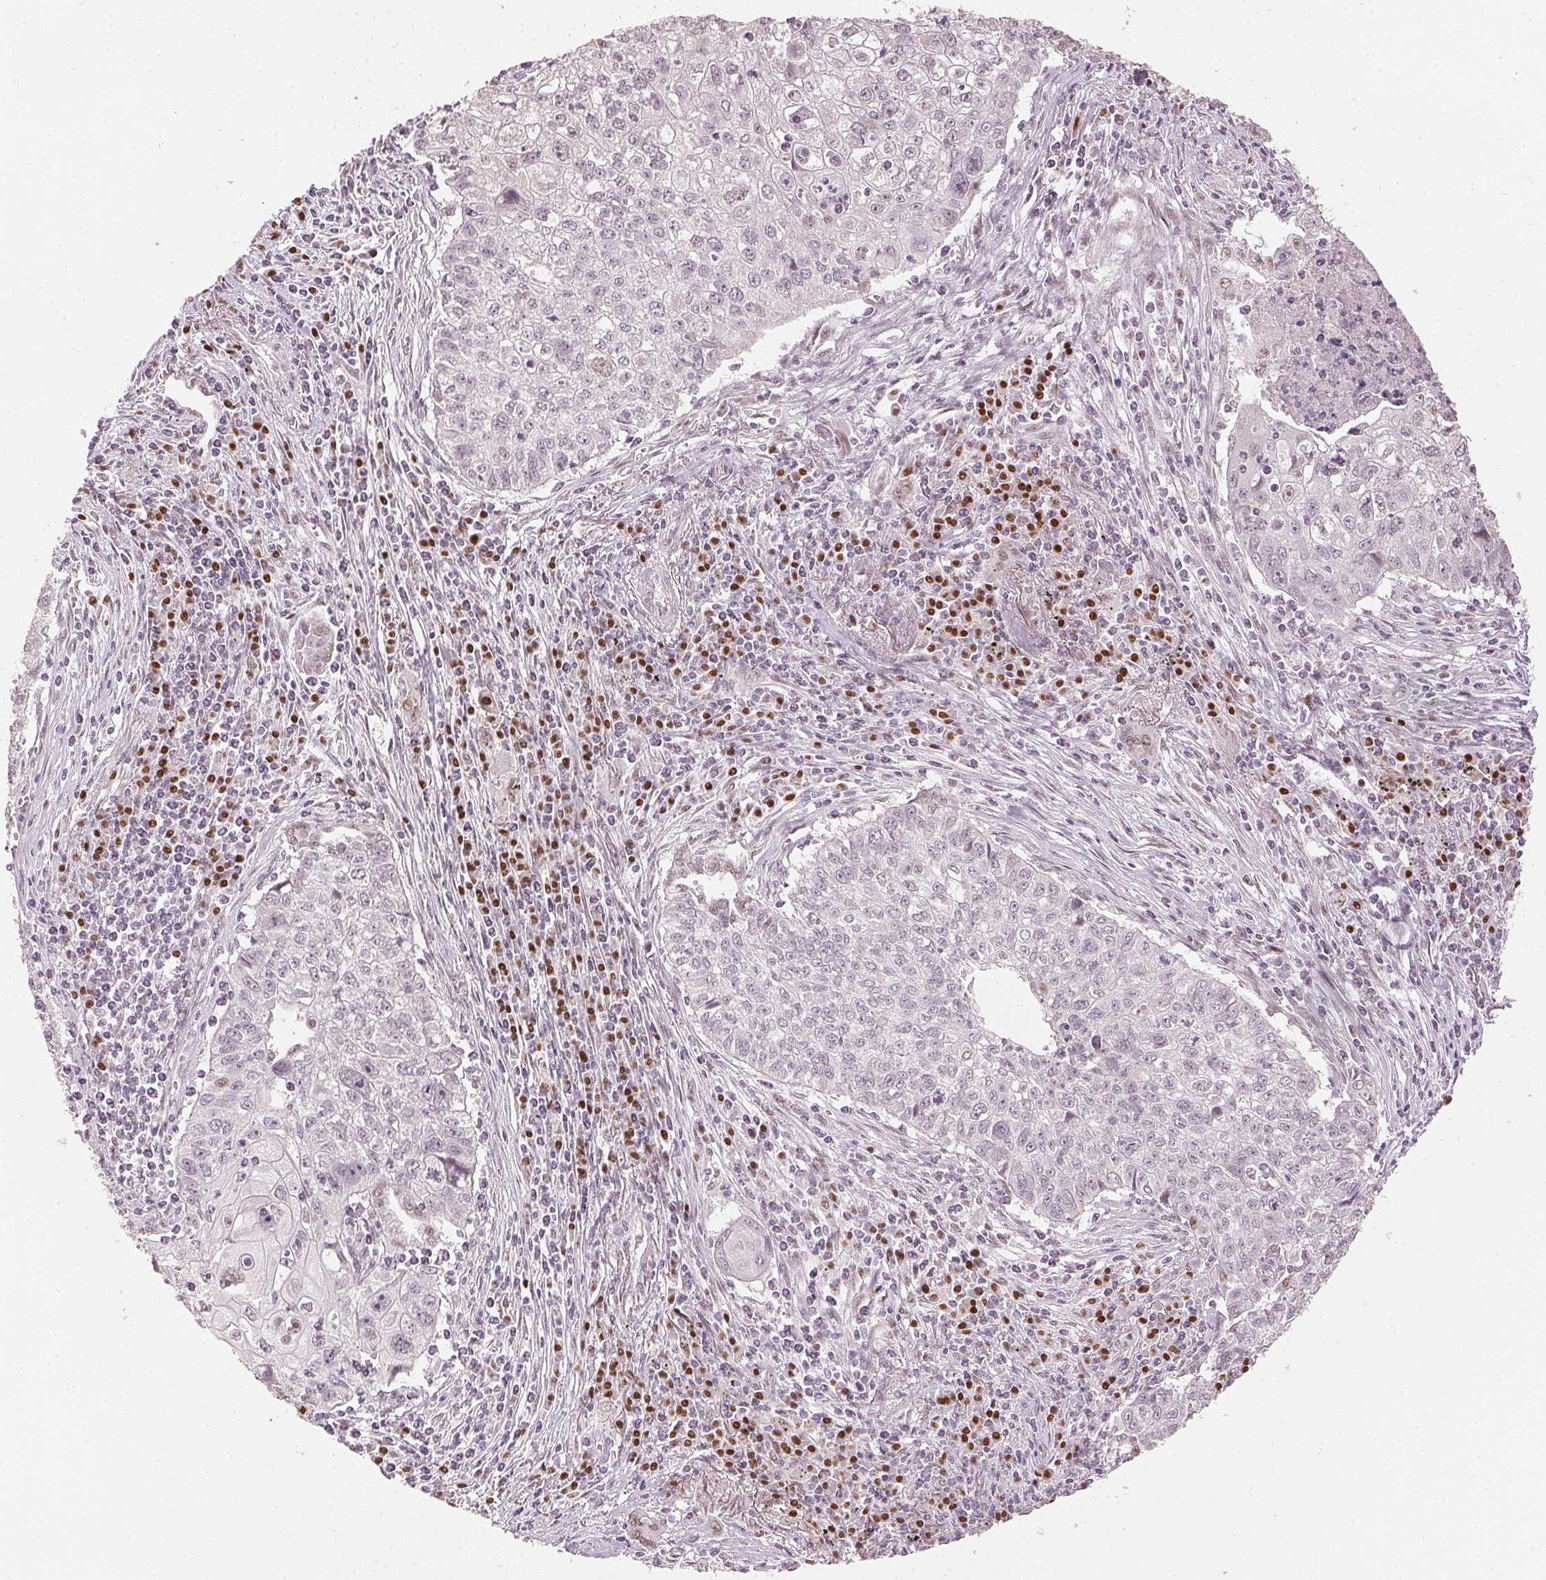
{"staining": {"intensity": "negative", "quantity": "none", "location": "none"}, "tissue": "lung cancer", "cell_type": "Tumor cells", "image_type": "cancer", "snomed": [{"axis": "morphology", "description": "Normal morphology"}, {"axis": "morphology", "description": "Aneuploidy"}, {"axis": "morphology", "description": "Squamous cell carcinoma, NOS"}, {"axis": "topography", "description": "Lymph node"}, {"axis": "topography", "description": "Lung"}], "caption": "This is an immunohistochemistry (IHC) histopathology image of human aneuploidy (lung). There is no staining in tumor cells.", "gene": "SLC39A3", "patient": {"sex": "female", "age": 76}}